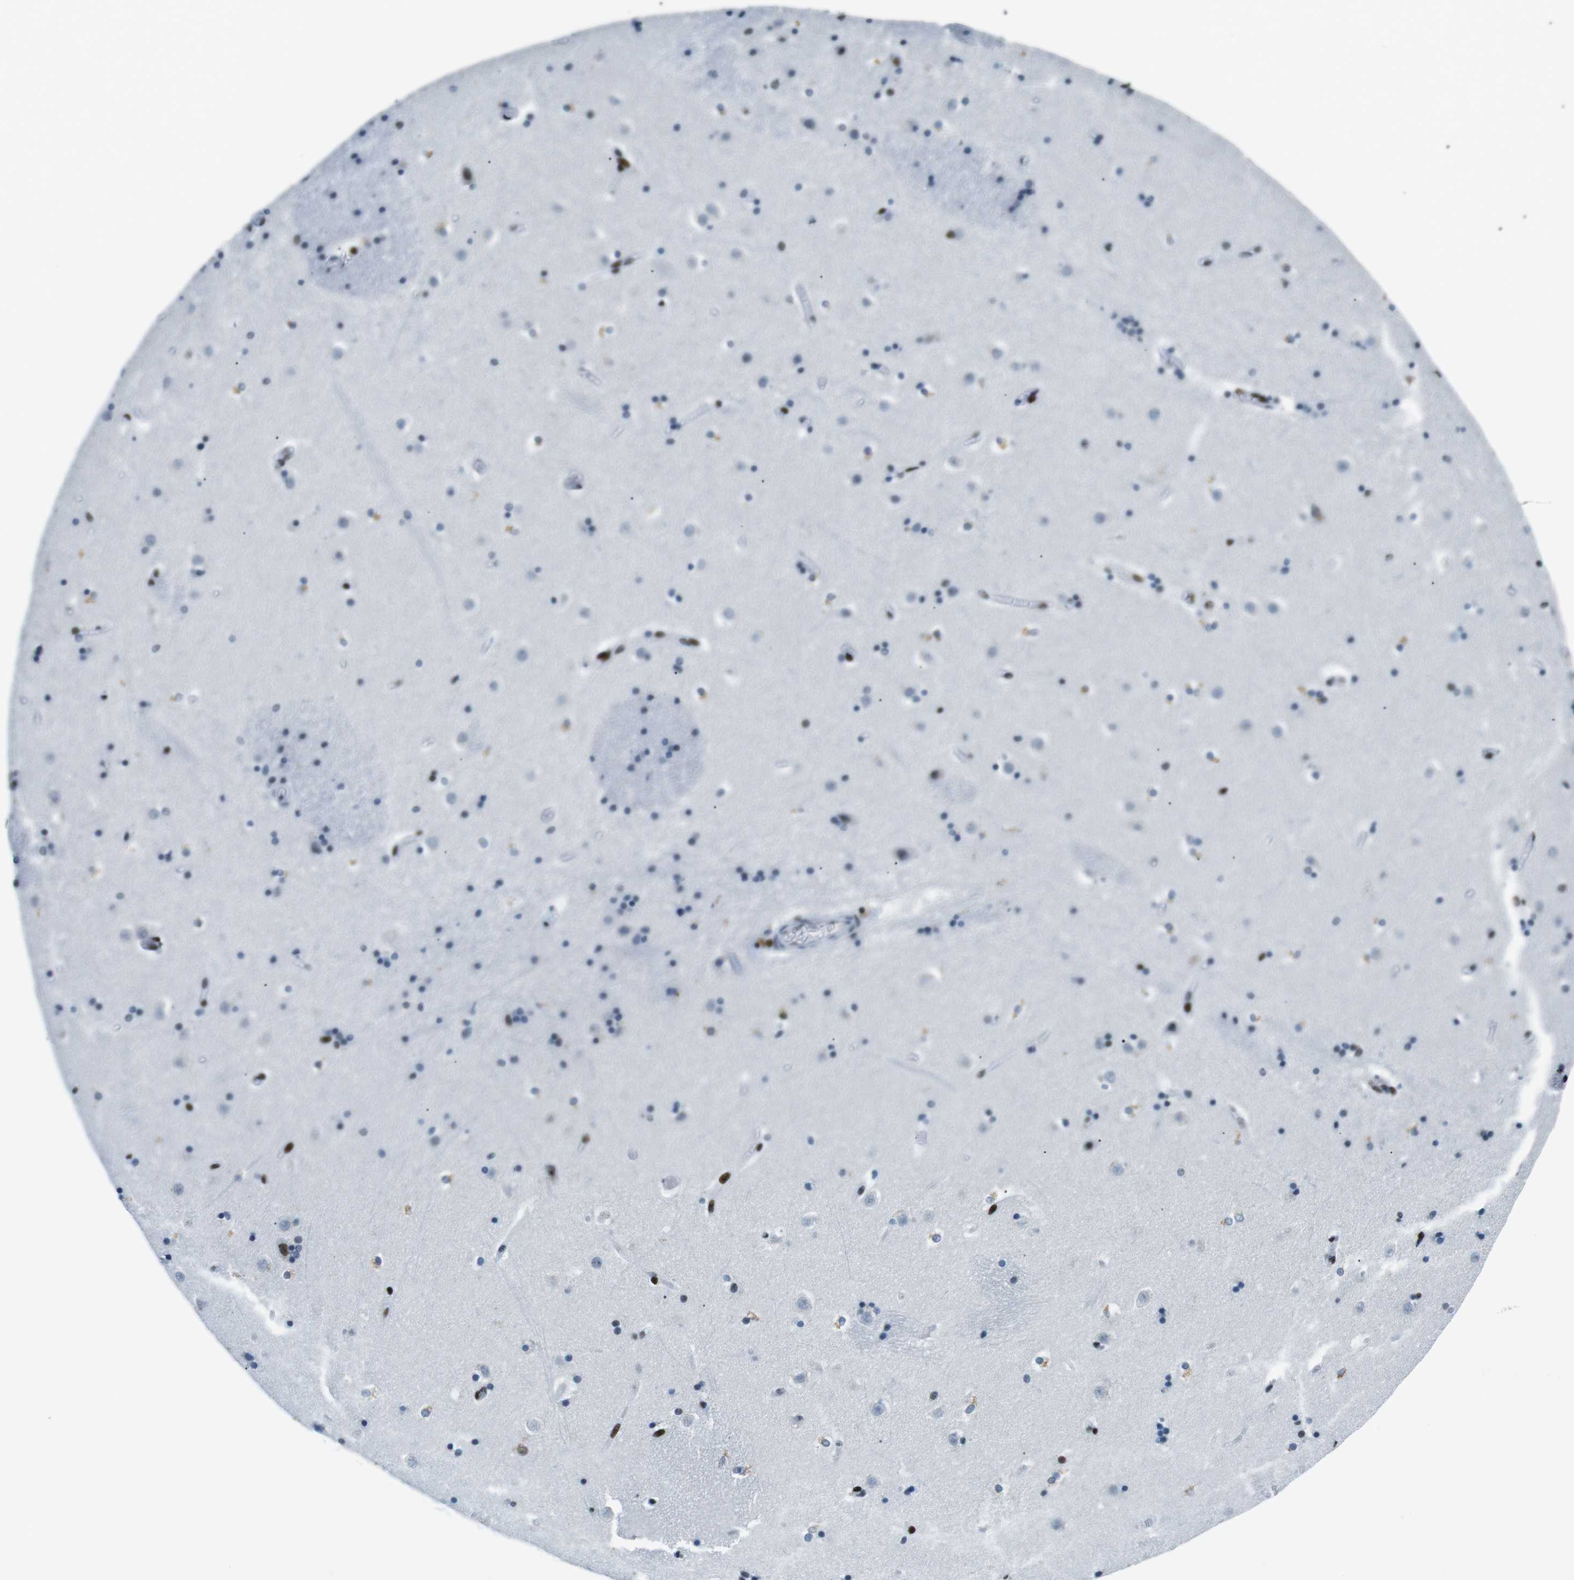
{"staining": {"intensity": "moderate", "quantity": "<25%", "location": "nuclear"}, "tissue": "caudate", "cell_type": "Glial cells", "image_type": "normal", "snomed": [{"axis": "morphology", "description": "Normal tissue, NOS"}, {"axis": "topography", "description": "Lateral ventricle wall"}], "caption": "An image of caudate stained for a protein displays moderate nuclear brown staining in glial cells. Immunohistochemistry (ihc) stains the protein in brown and the nuclei are stained blue.", "gene": "PML", "patient": {"sex": "male", "age": 45}}